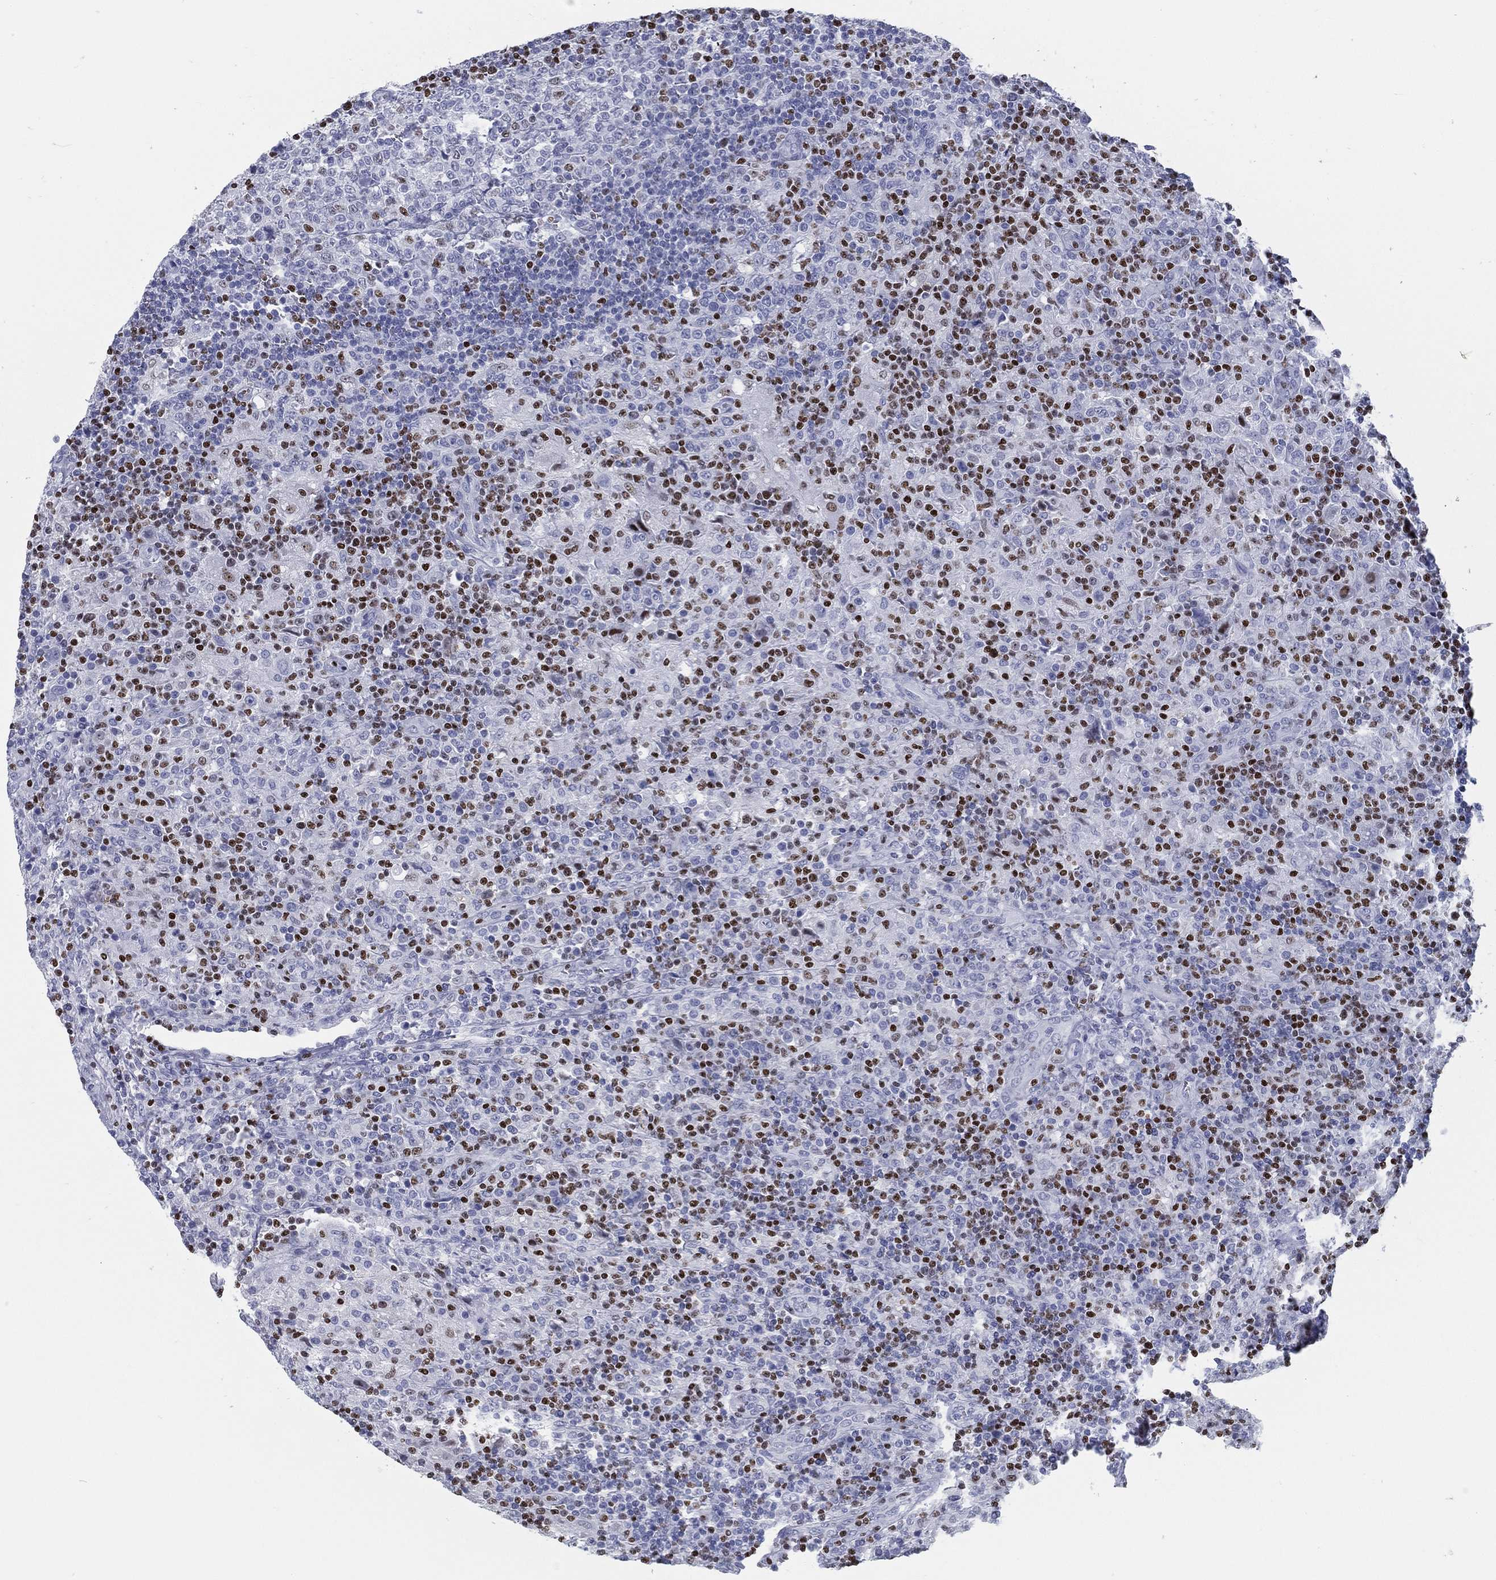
{"staining": {"intensity": "negative", "quantity": "none", "location": "none"}, "tissue": "lymphoma", "cell_type": "Tumor cells", "image_type": "cancer", "snomed": [{"axis": "morphology", "description": "Hodgkin's disease, NOS"}, {"axis": "topography", "description": "Lymph node"}], "caption": "A high-resolution histopathology image shows immunohistochemistry (IHC) staining of lymphoma, which demonstrates no significant staining in tumor cells. (DAB (3,3'-diaminobenzidine) IHC with hematoxylin counter stain).", "gene": "PYHIN1", "patient": {"sex": "male", "age": 70}}